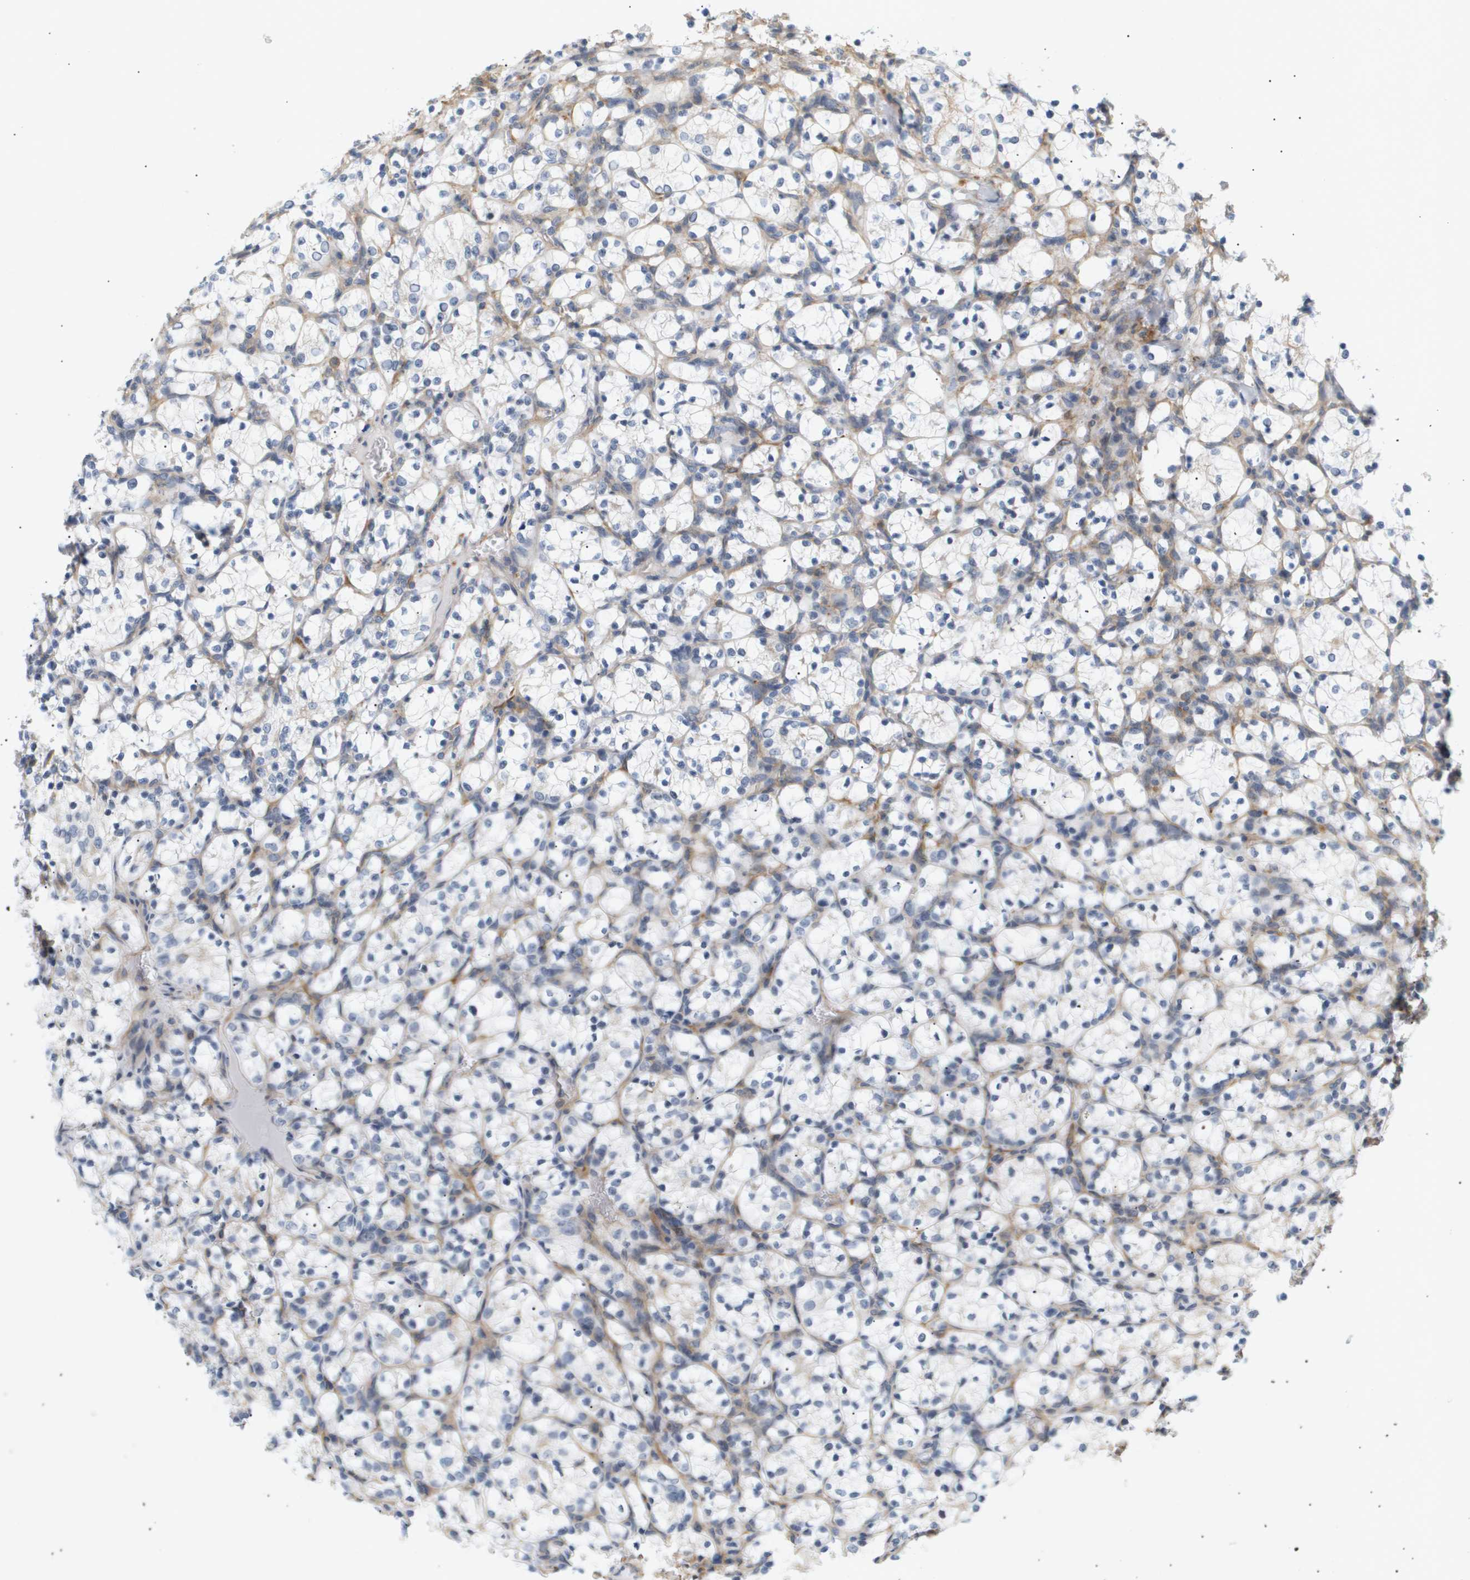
{"staining": {"intensity": "negative", "quantity": "none", "location": "none"}, "tissue": "renal cancer", "cell_type": "Tumor cells", "image_type": "cancer", "snomed": [{"axis": "morphology", "description": "Adenocarcinoma, NOS"}, {"axis": "topography", "description": "Kidney"}], "caption": "Tumor cells are negative for protein expression in human renal cancer (adenocarcinoma).", "gene": "CORO2B", "patient": {"sex": "female", "age": 69}}